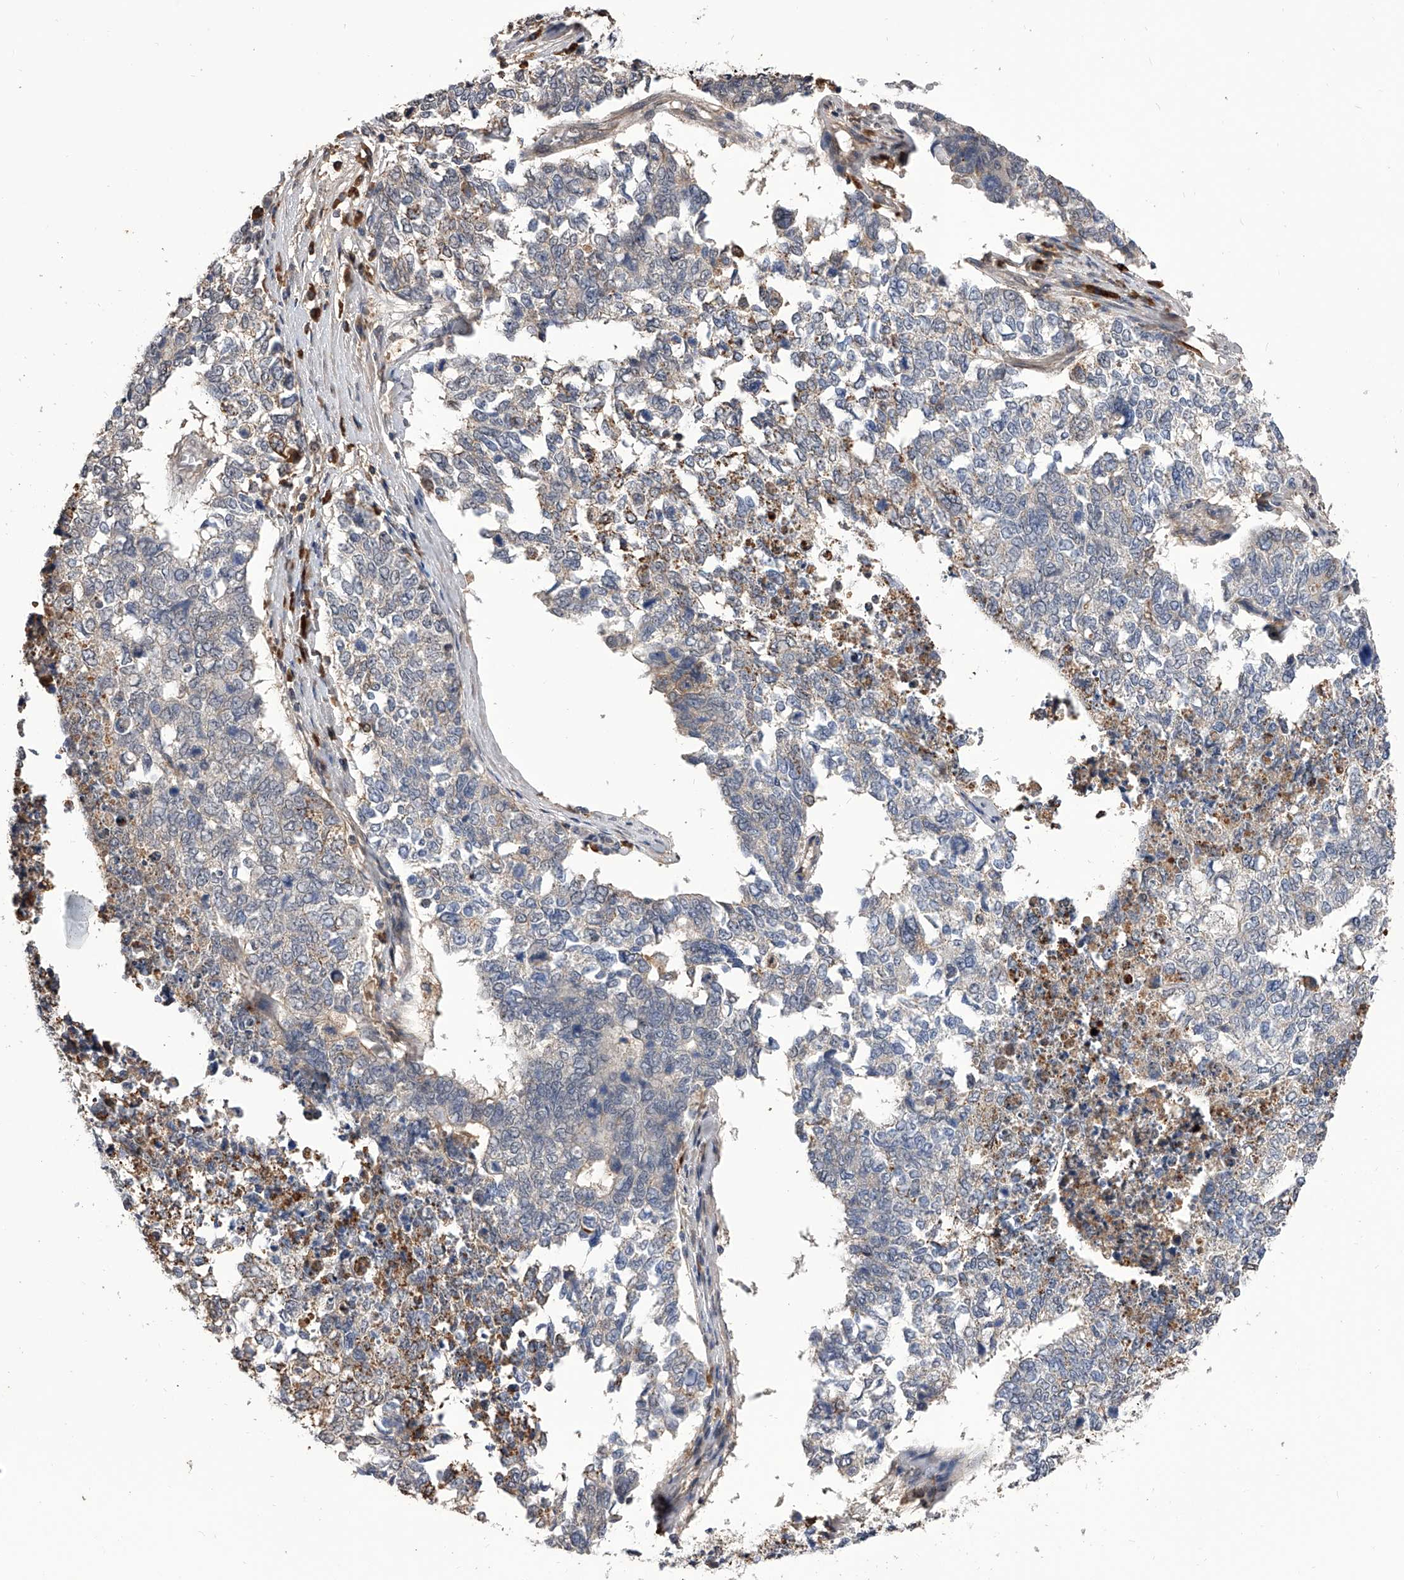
{"staining": {"intensity": "negative", "quantity": "none", "location": "none"}, "tissue": "cervical cancer", "cell_type": "Tumor cells", "image_type": "cancer", "snomed": [{"axis": "morphology", "description": "Squamous cell carcinoma, NOS"}, {"axis": "topography", "description": "Cervix"}], "caption": "Micrograph shows no significant protein positivity in tumor cells of cervical squamous cell carcinoma.", "gene": "CFAP410", "patient": {"sex": "female", "age": 63}}